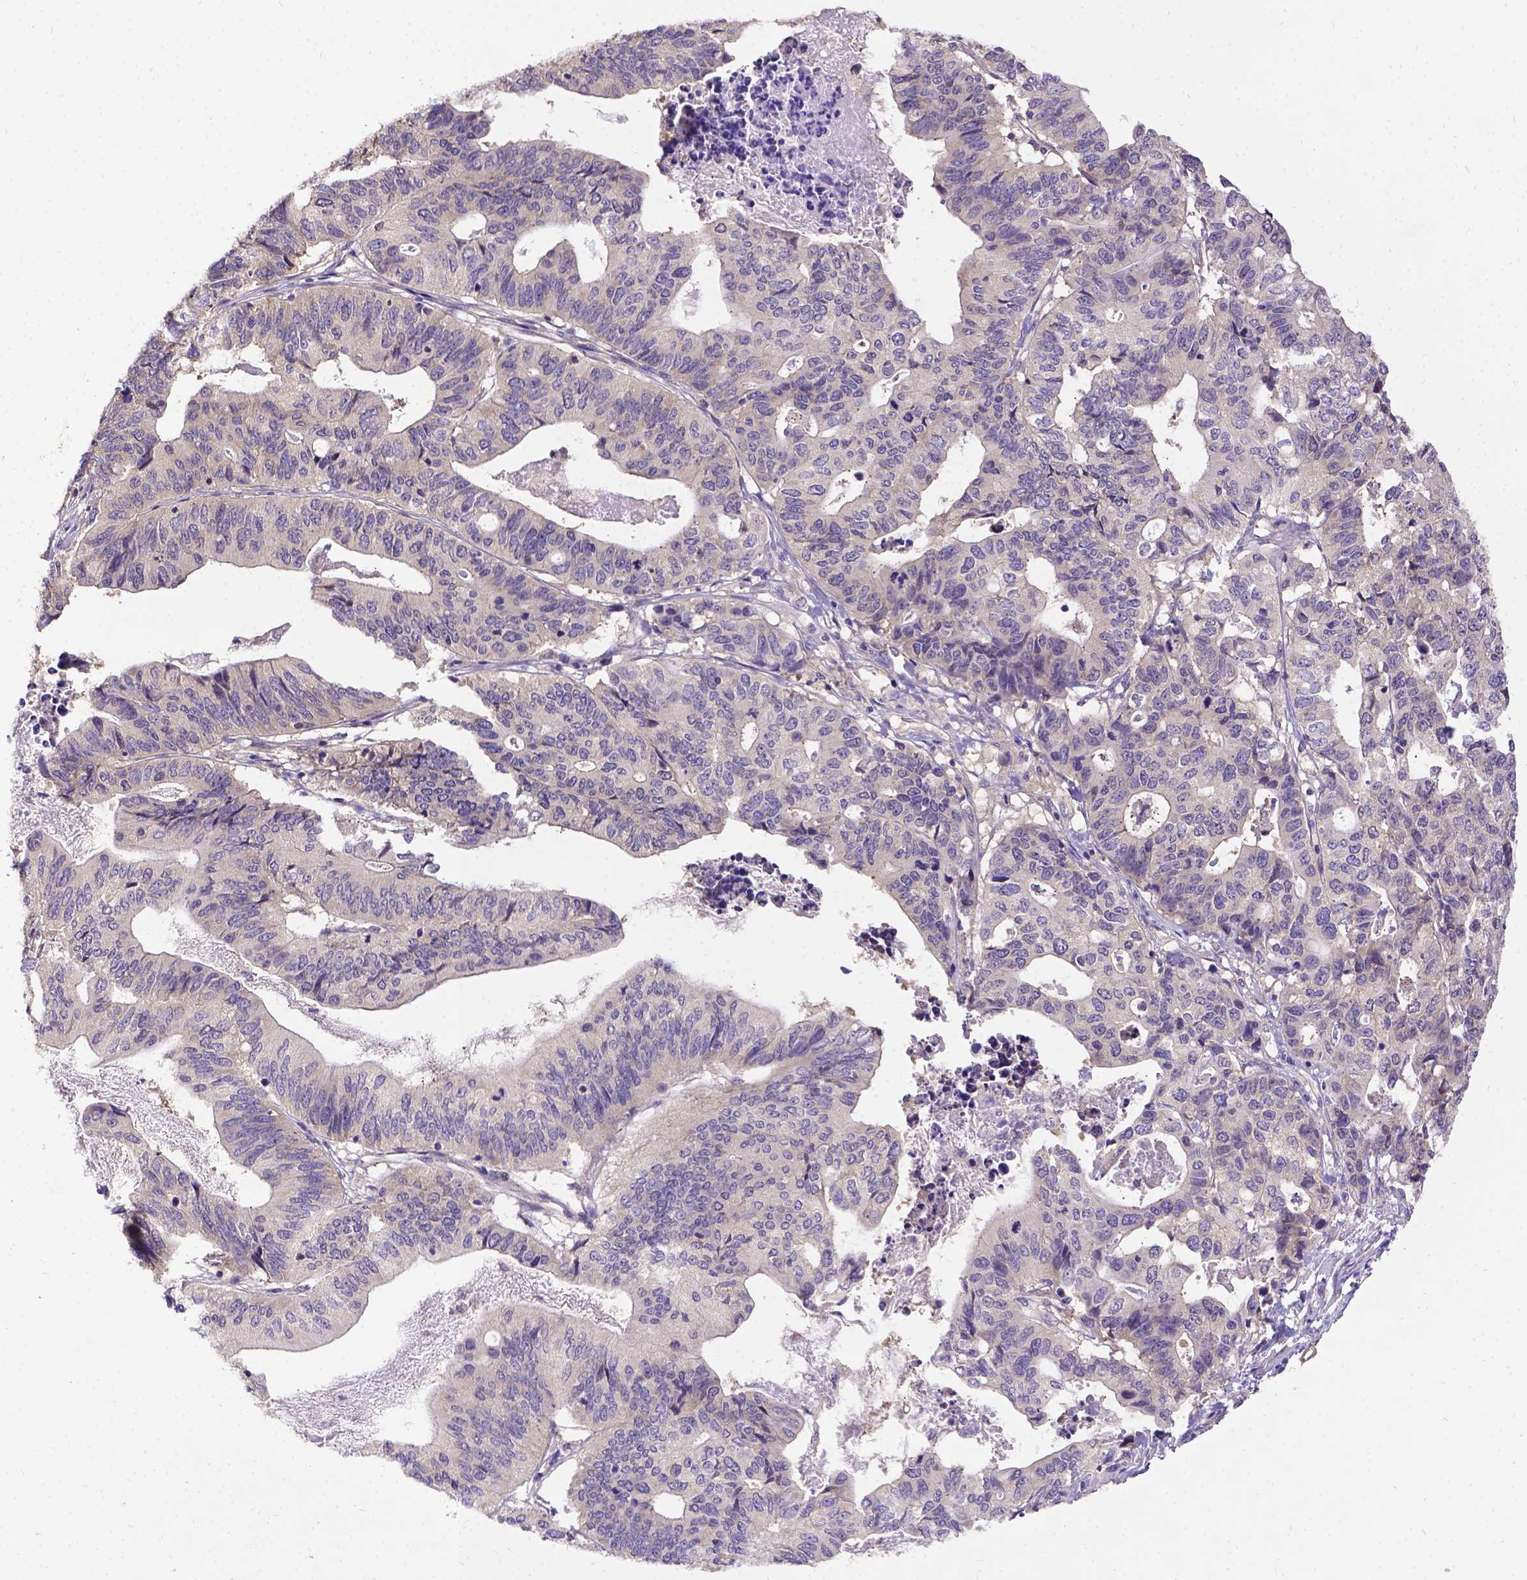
{"staining": {"intensity": "negative", "quantity": "none", "location": "none"}, "tissue": "stomach cancer", "cell_type": "Tumor cells", "image_type": "cancer", "snomed": [{"axis": "morphology", "description": "Adenocarcinoma, NOS"}, {"axis": "topography", "description": "Stomach, upper"}], "caption": "Stomach cancer stained for a protein using immunohistochemistry displays no positivity tumor cells.", "gene": "DENND6A", "patient": {"sex": "female", "age": 67}}